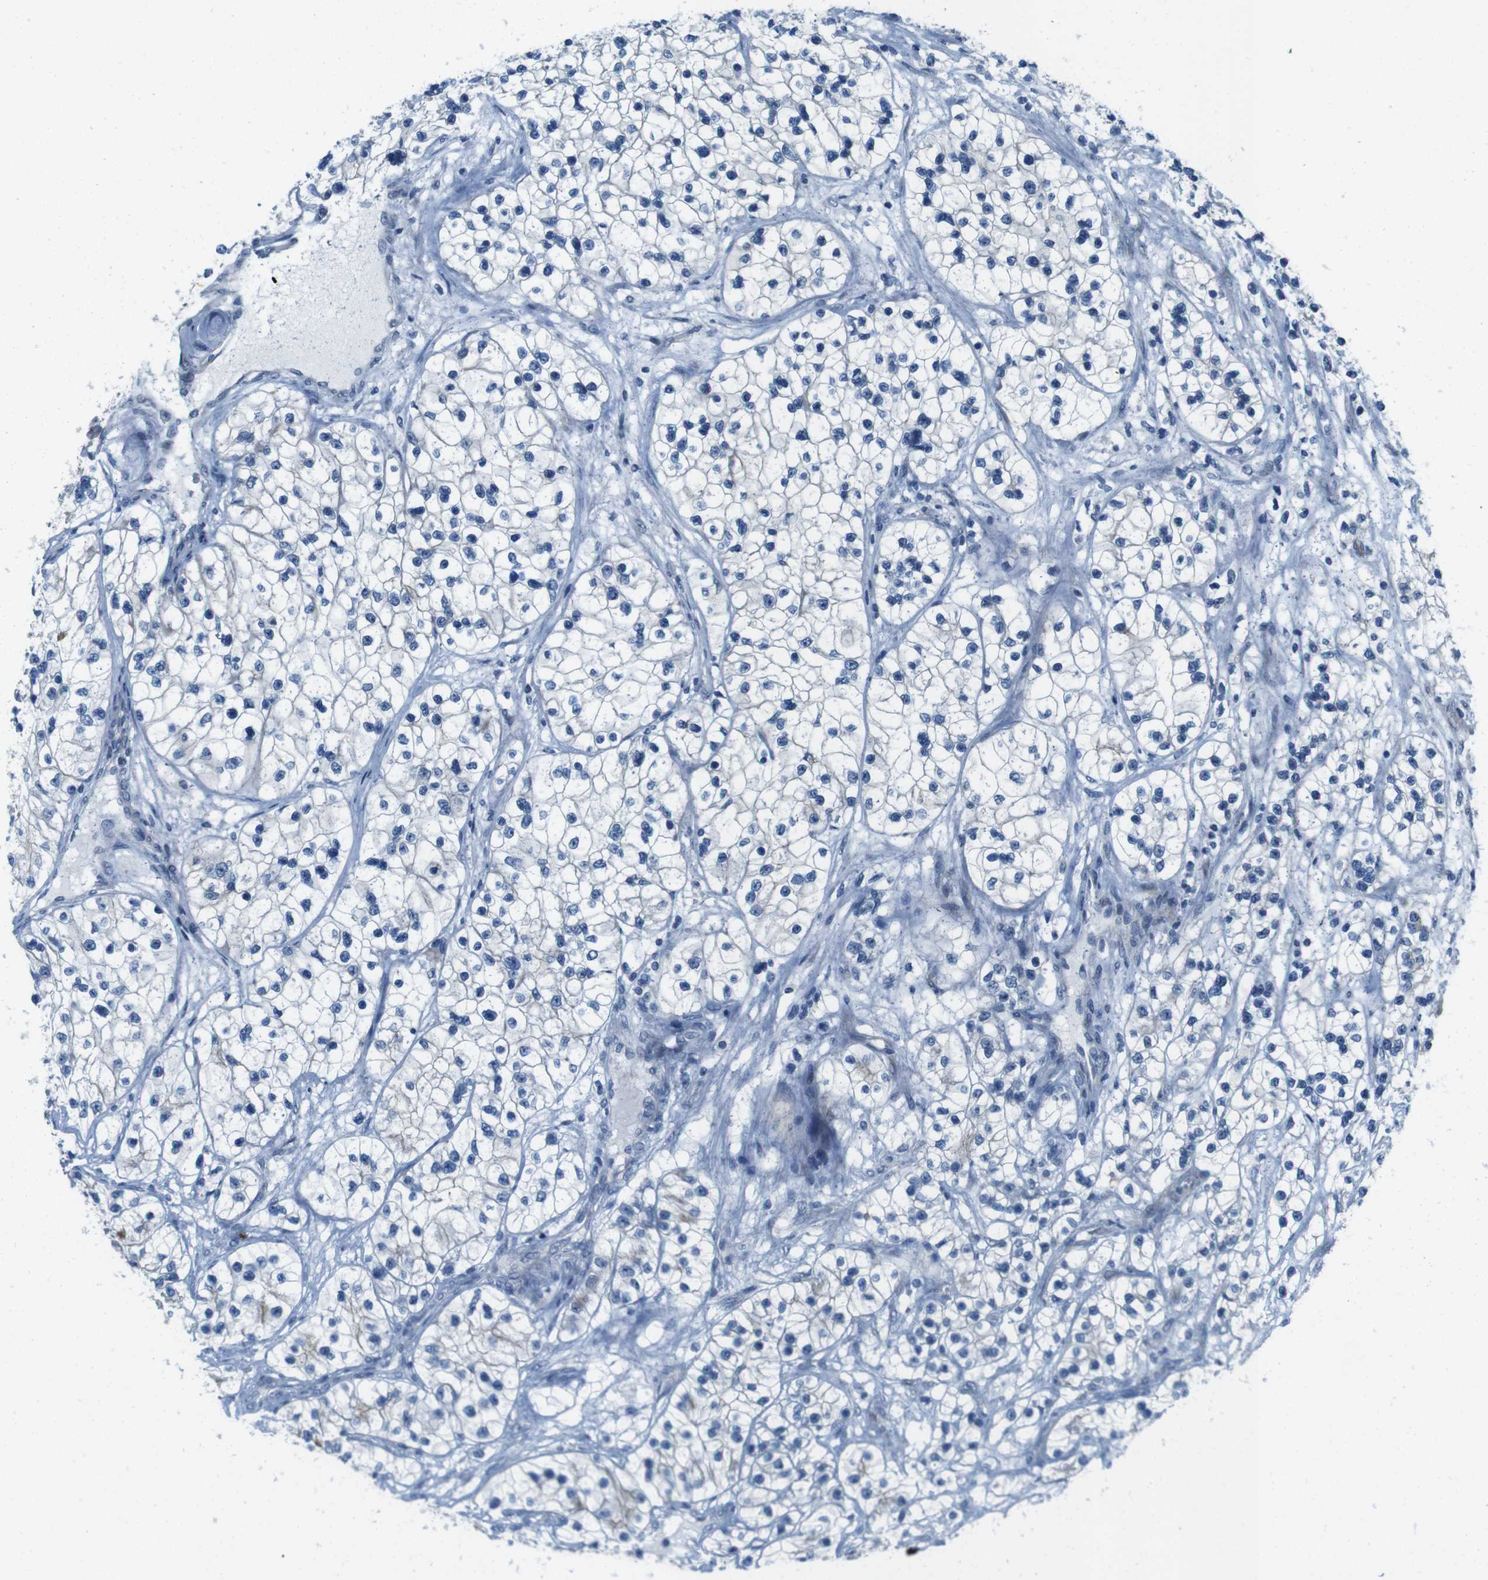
{"staining": {"intensity": "negative", "quantity": "none", "location": "none"}, "tissue": "renal cancer", "cell_type": "Tumor cells", "image_type": "cancer", "snomed": [{"axis": "morphology", "description": "Adenocarcinoma, NOS"}, {"axis": "topography", "description": "Kidney"}], "caption": "DAB immunohistochemical staining of human renal cancer reveals no significant positivity in tumor cells.", "gene": "SKI", "patient": {"sex": "female", "age": 57}}